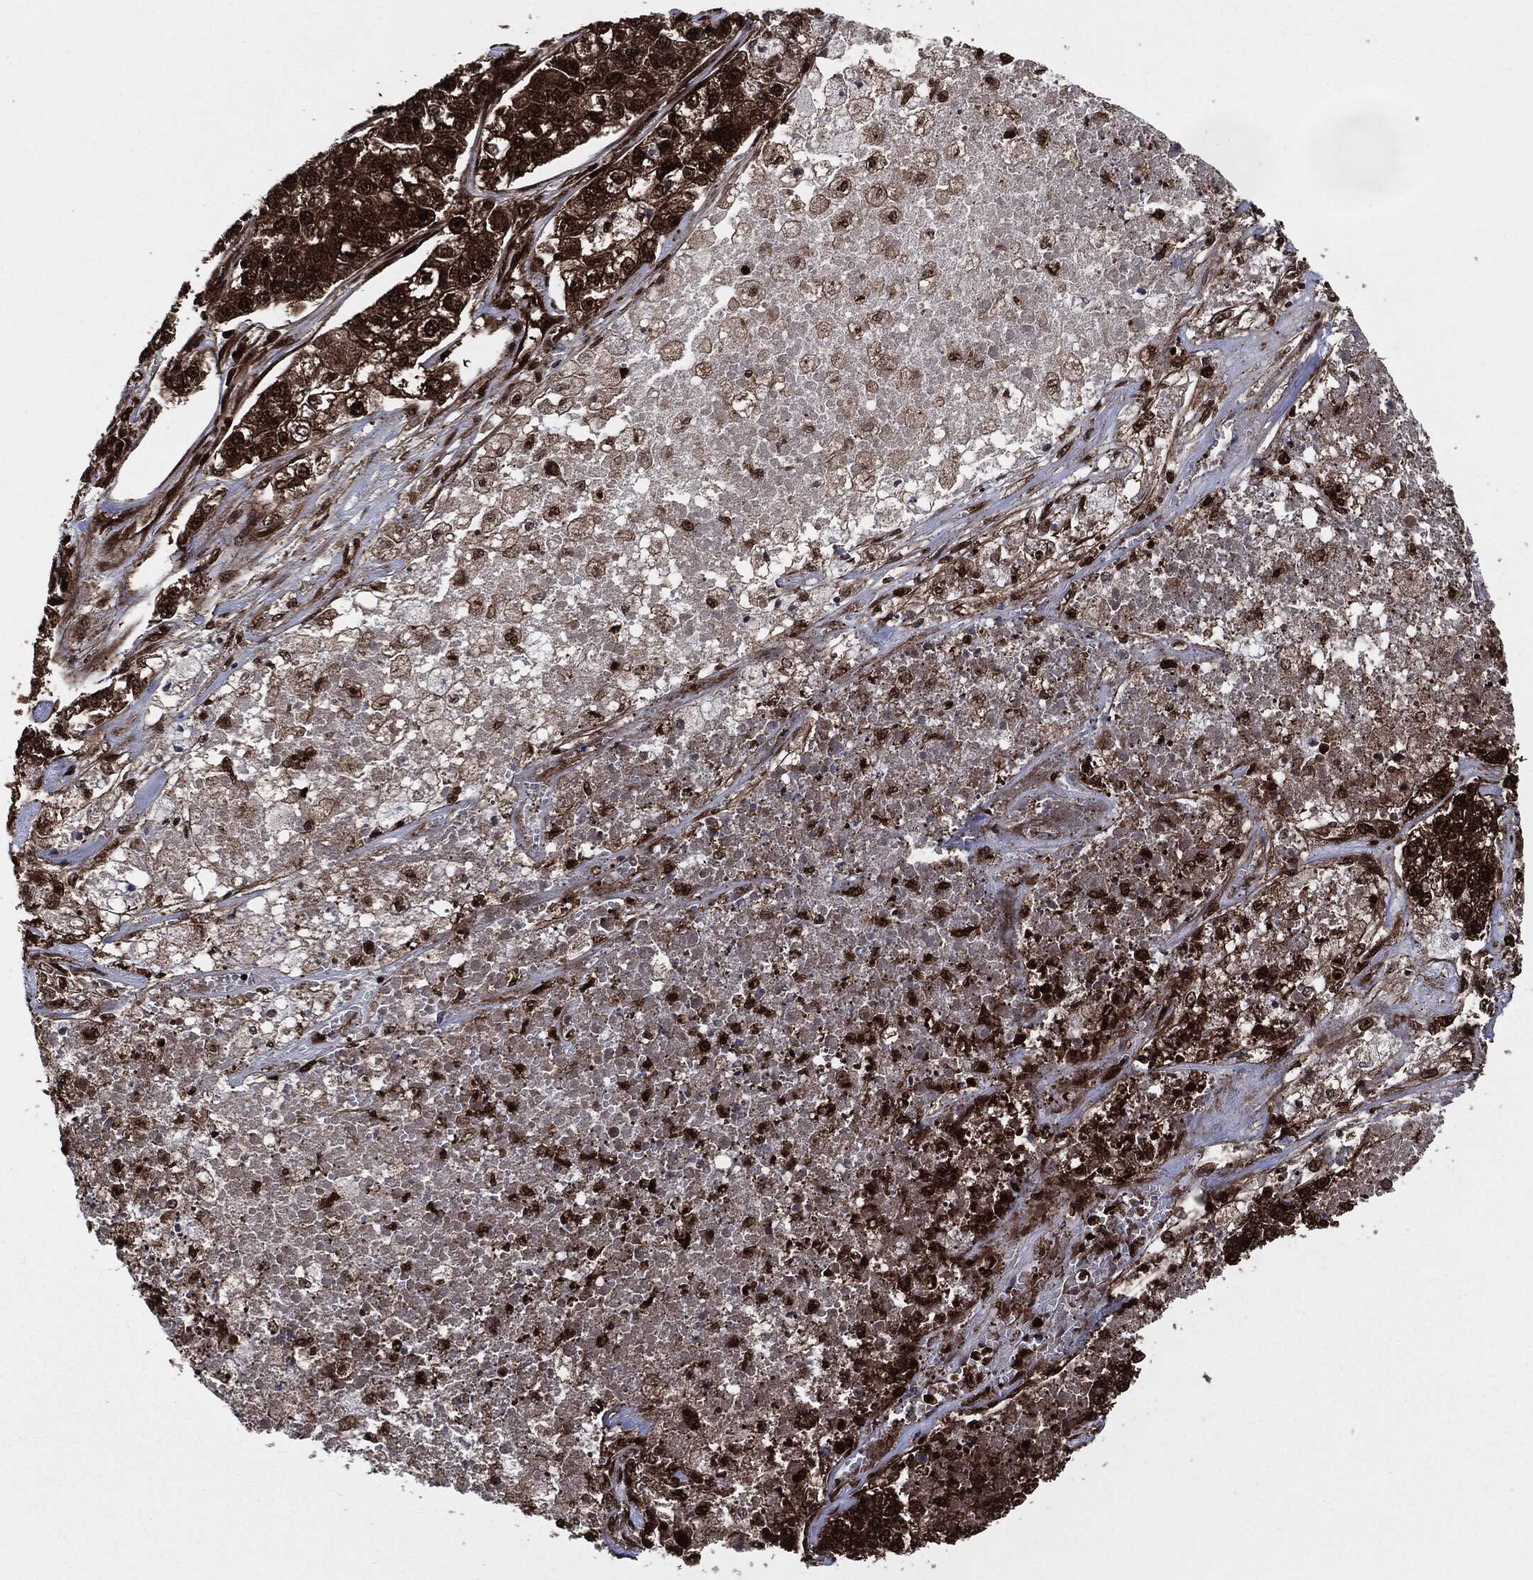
{"staining": {"intensity": "strong", "quantity": ">75%", "location": "cytoplasmic/membranous"}, "tissue": "lung cancer", "cell_type": "Tumor cells", "image_type": "cancer", "snomed": [{"axis": "morphology", "description": "Adenocarcinoma, NOS"}, {"axis": "topography", "description": "Lung"}], "caption": "Human adenocarcinoma (lung) stained with a brown dye exhibits strong cytoplasmic/membranous positive staining in approximately >75% of tumor cells.", "gene": "YWHAB", "patient": {"sex": "male", "age": 49}}